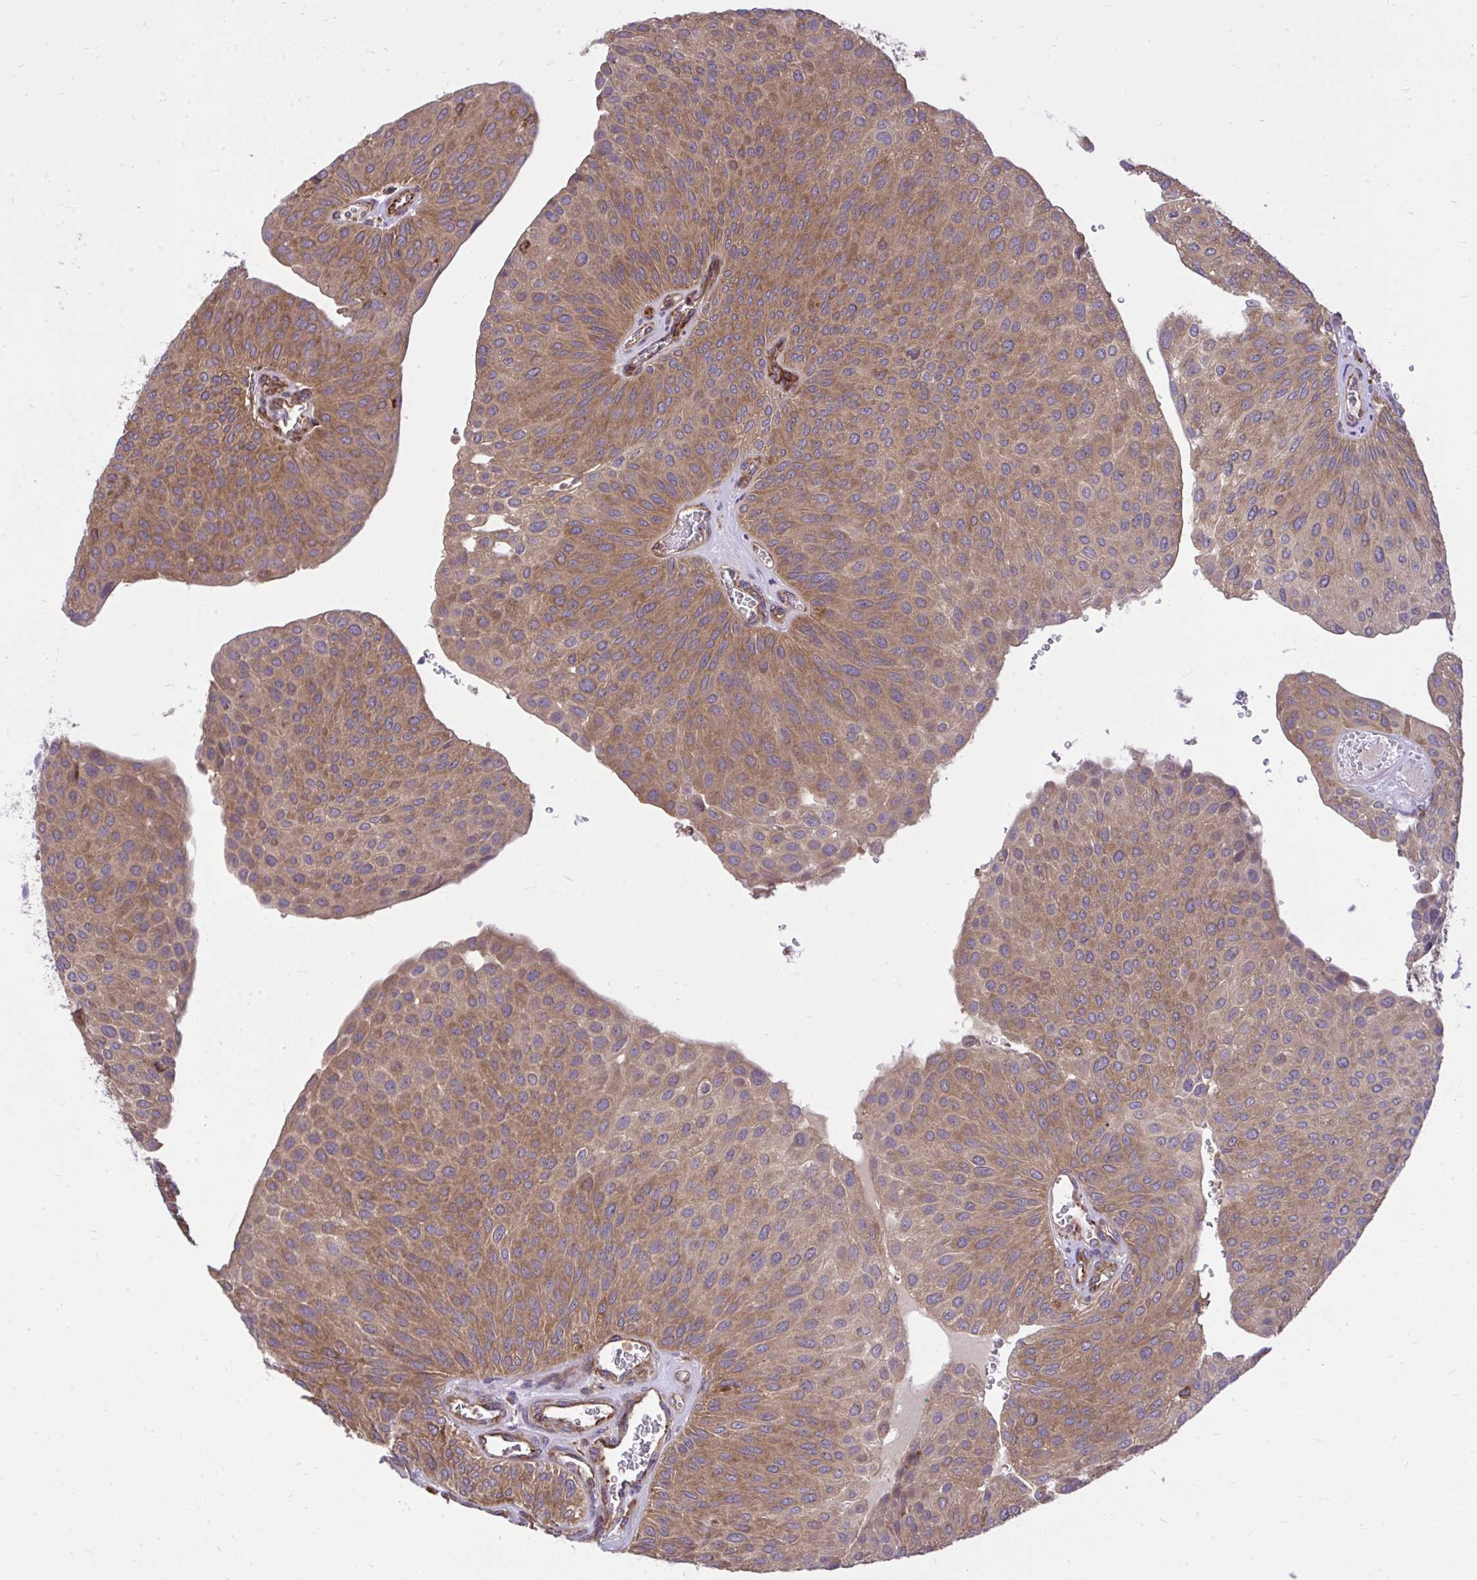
{"staining": {"intensity": "moderate", "quantity": ">75%", "location": "cytoplasmic/membranous"}, "tissue": "urothelial cancer", "cell_type": "Tumor cells", "image_type": "cancer", "snomed": [{"axis": "morphology", "description": "Urothelial carcinoma, NOS"}, {"axis": "topography", "description": "Urinary bladder"}], "caption": "Immunohistochemical staining of human transitional cell carcinoma shows medium levels of moderate cytoplasmic/membranous expression in about >75% of tumor cells.", "gene": "PAIP2", "patient": {"sex": "male", "age": 67}}